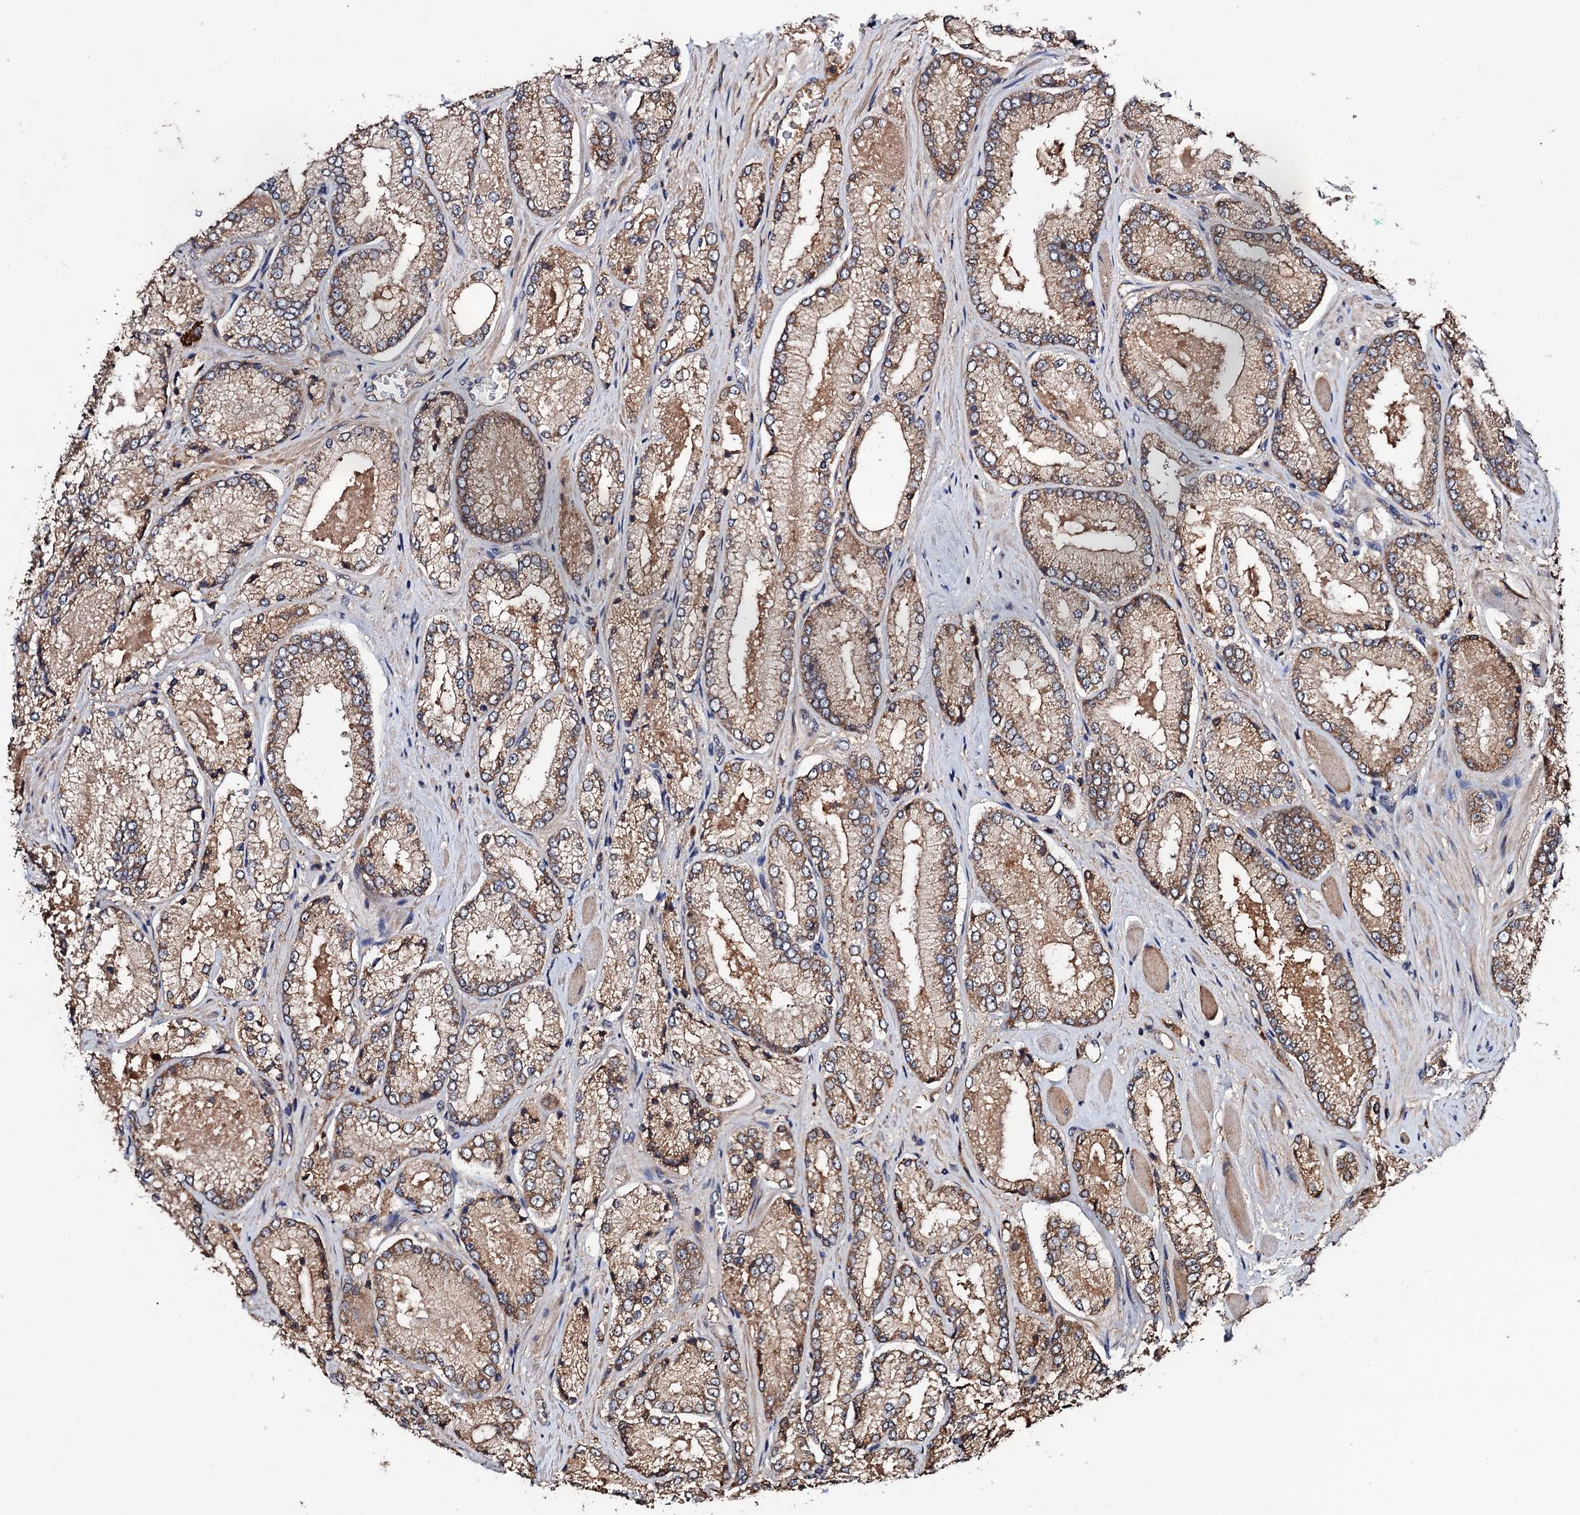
{"staining": {"intensity": "moderate", "quantity": ">75%", "location": "cytoplasmic/membranous"}, "tissue": "prostate cancer", "cell_type": "Tumor cells", "image_type": "cancer", "snomed": [{"axis": "morphology", "description": "Adenocarcinoma, Low grade"}, {"axis": "topography", "description": "Prostate"}], "caption": "High-magnification brightfield microscopy of prostate cancer stained with DAB (brown) and counterstained with hematoxylin (blue). tumor cells exhibit moderate cytoplasmic/membranous expression is present in approximately>75% of cells.", "gene": "RGS11", "patient": {"sex": "male", "age": 74}}